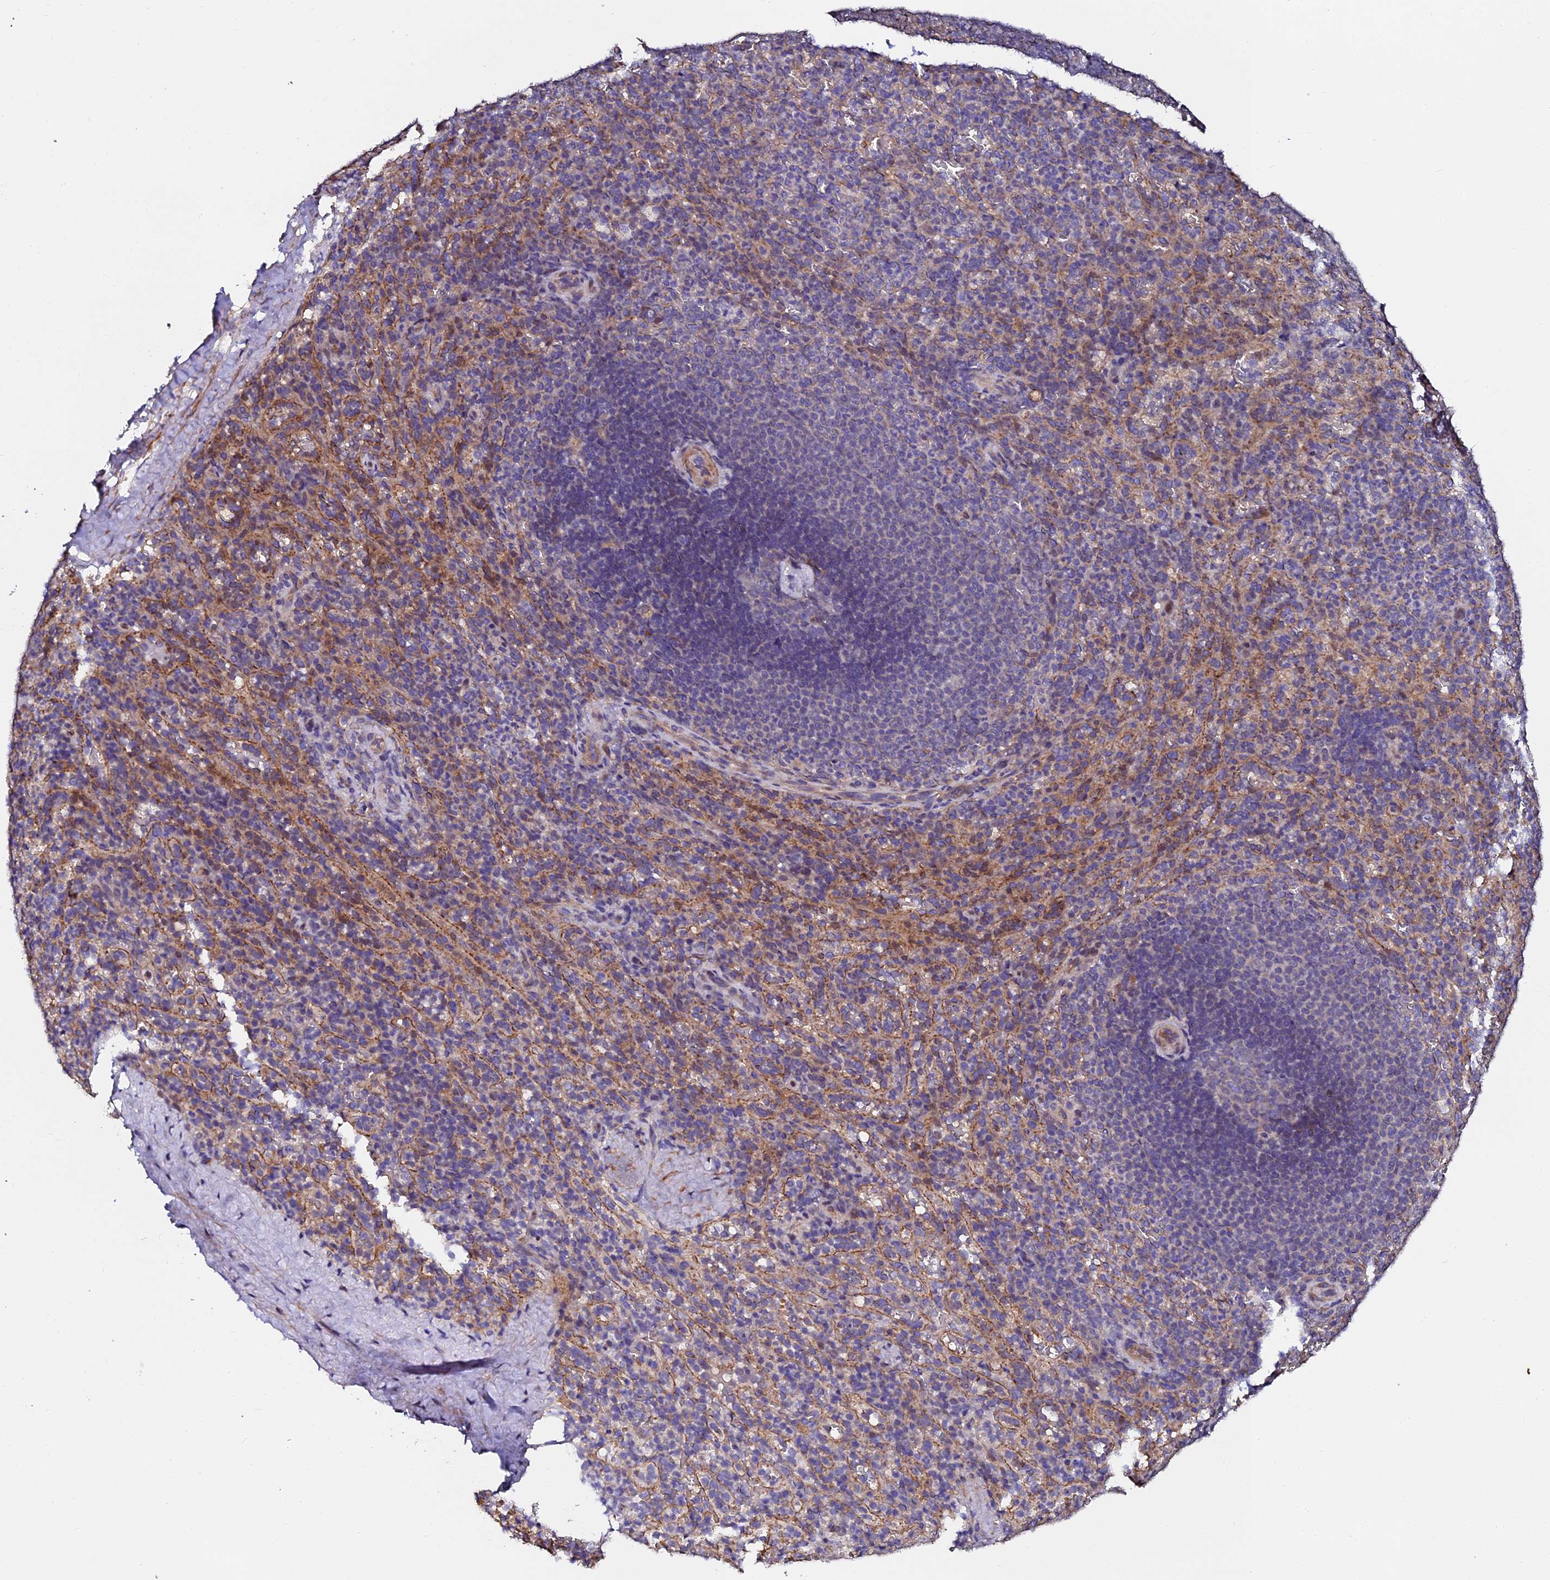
{"staining": {"intensity": "negative", "quantity": "none", "location": "none"}, "tissue": "spleen", "cell_type": "Cells in red pulp", "image_type": "normal", "snomed": [{"axis": "morphology", "description": "Normal tissue, NOS"}, {"axis": "topography", "description": "Spleen"}], "caption": "Immunohistochemistry micrograph of normal human spleen stained for a protein (brown), which exhibits no positivity in cells in red pulp. (DAB immunohistochemistry visualized using brightfield microscopy, high magnification).", "gene": "GPN3", "patient": {"sex": "female", "age": 21}}